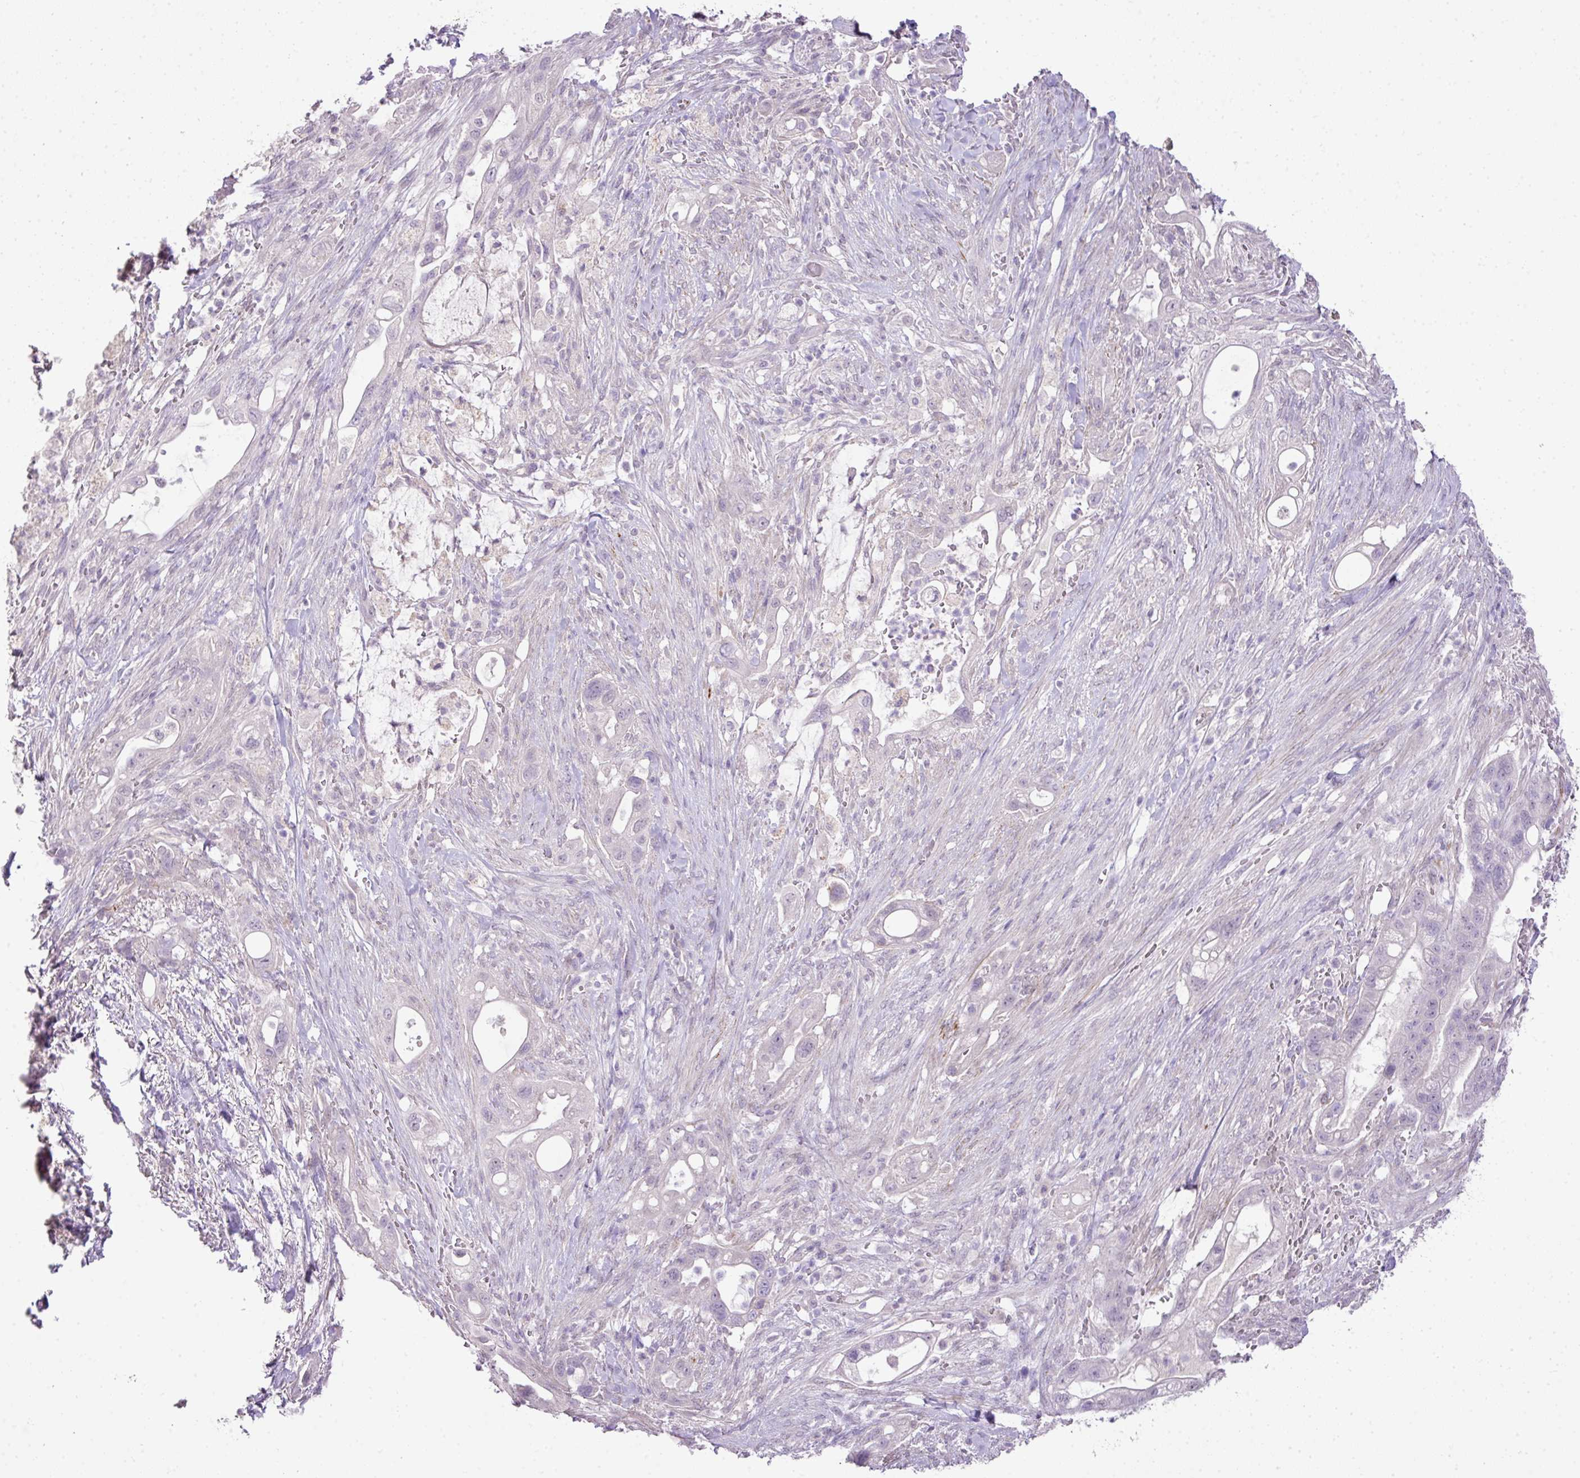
{"staining": {"intensity": "negative", "quantity": "none", "location": "none"}, "tissue": "pancreatic cancer", "cell_type": "Tumor cells", "image_type": "cancer", "snomed": [{"axis": "morphology", "description": "Adenocarcinoma, NOS"}, {"axis": "topography", "description": "Pancreas"}], "caption": "This histopathology image is of adenocarcinoma (pancreatic) stained with immunohistochemistry (IHC) to label a protein in brown with the nuclei are counter-stained blue. There is no staining in tumor cells.", "gene": "DIP2A", "patient": {"sex": "male", "age": 44}}